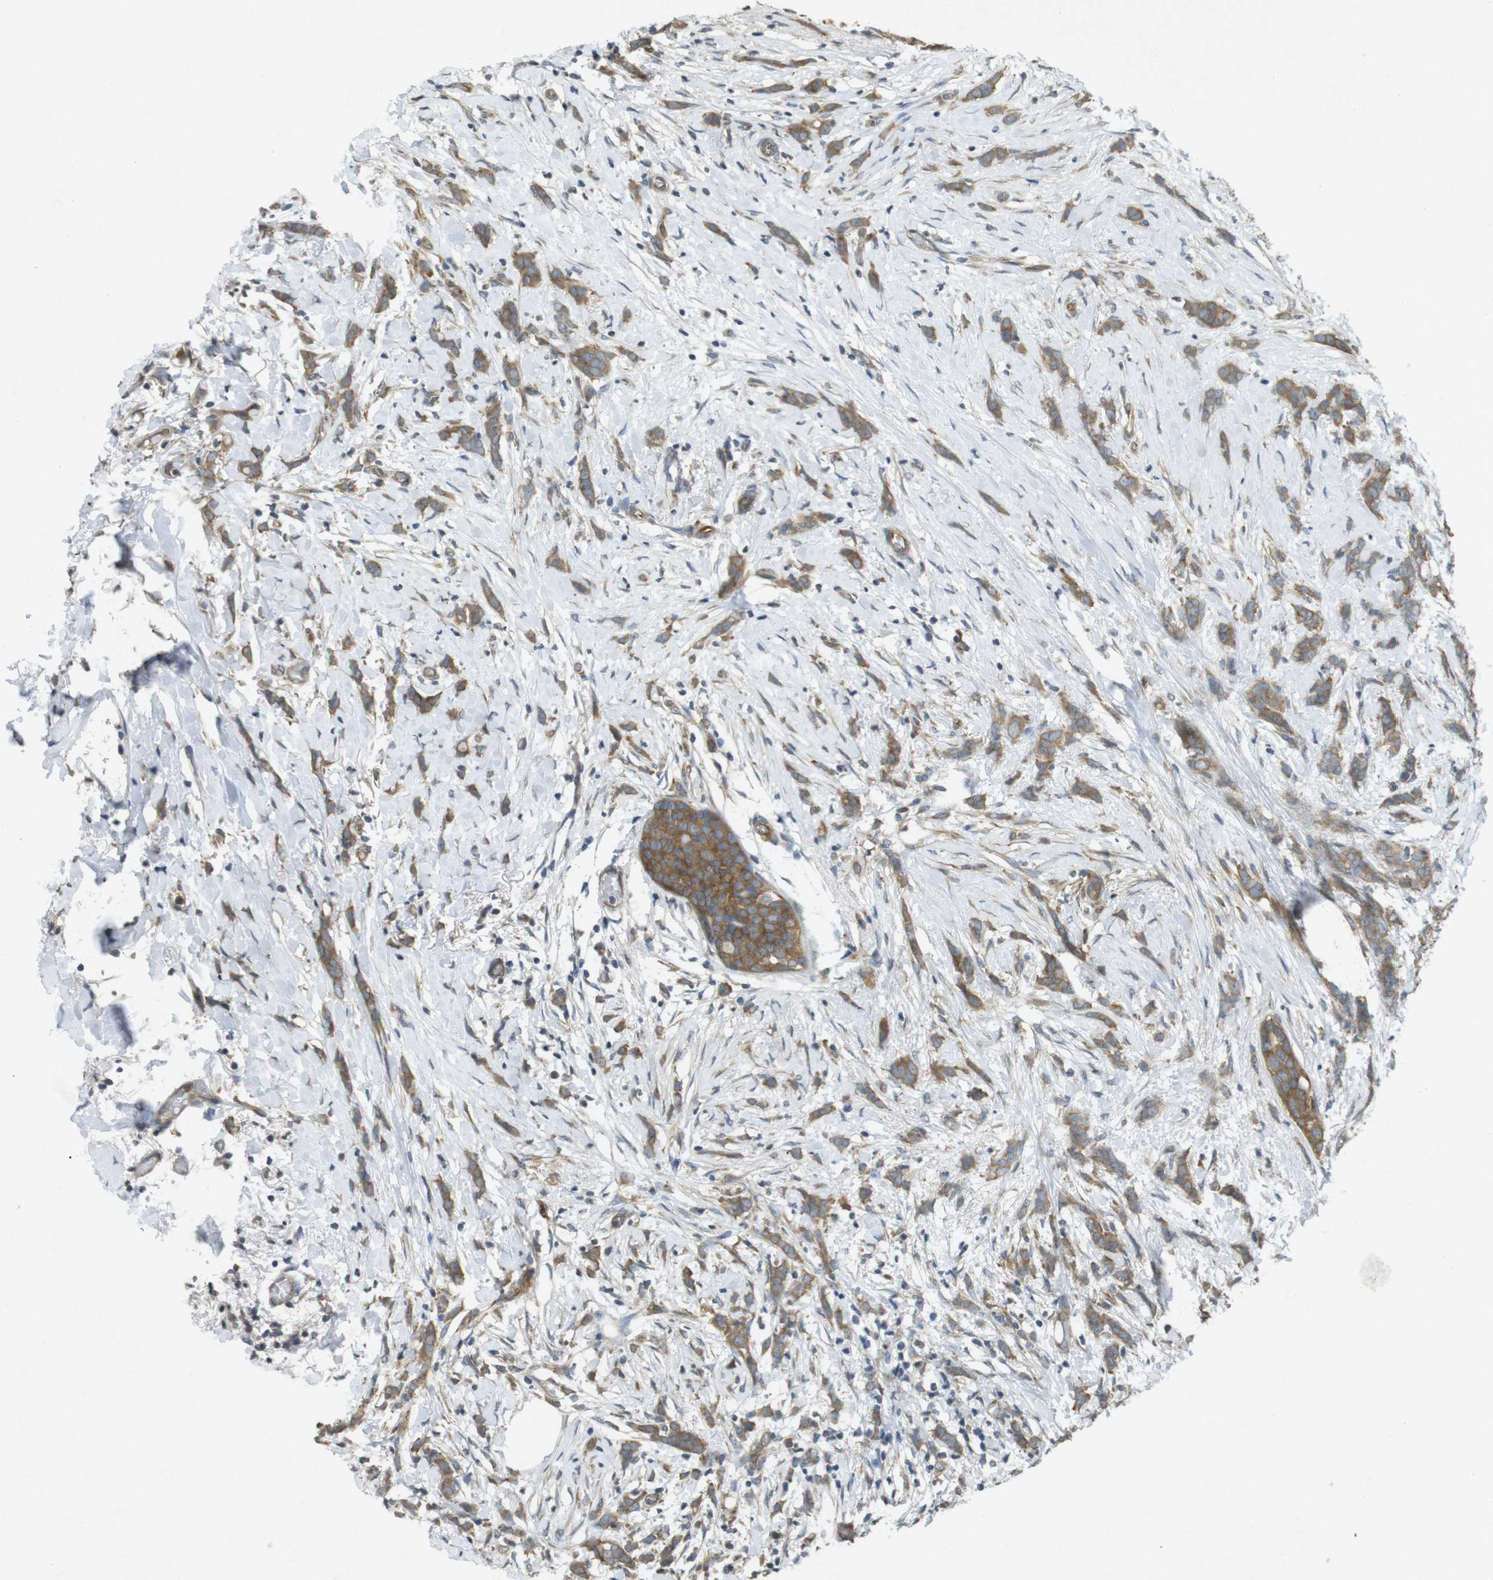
{"staining": {"intensity": "moderate", "quantity": ">75%", "location": "cytoplasmic/membranous"}, "tissue": "breast cancer", "cell_type": "Tumor cells", "image_type": "cancer", "snomed": [{"axis": "morphology", "description": "Lobular carcinoma, in situ"}, {"axis": "morphology", "description": "Lobular carcinoma"}, {"axis": "topography", "description": "Breast"}], "caption": "A high-resolution micrograph shows IHC staining of breast cancer (lobular carcinoma in situ), which shows moderate cytoplasmic/membranous expression in approximately >75% of tumor cells. The staining was performed using DAB (3,3'-diaminobenzidine) to visualize the protein expression in brown, while the nuclei were stained in blue with hematoxylin (Magnification: 20x).", "gene": "KIF5B", "patient": {"sex": "female", "age": 41}}